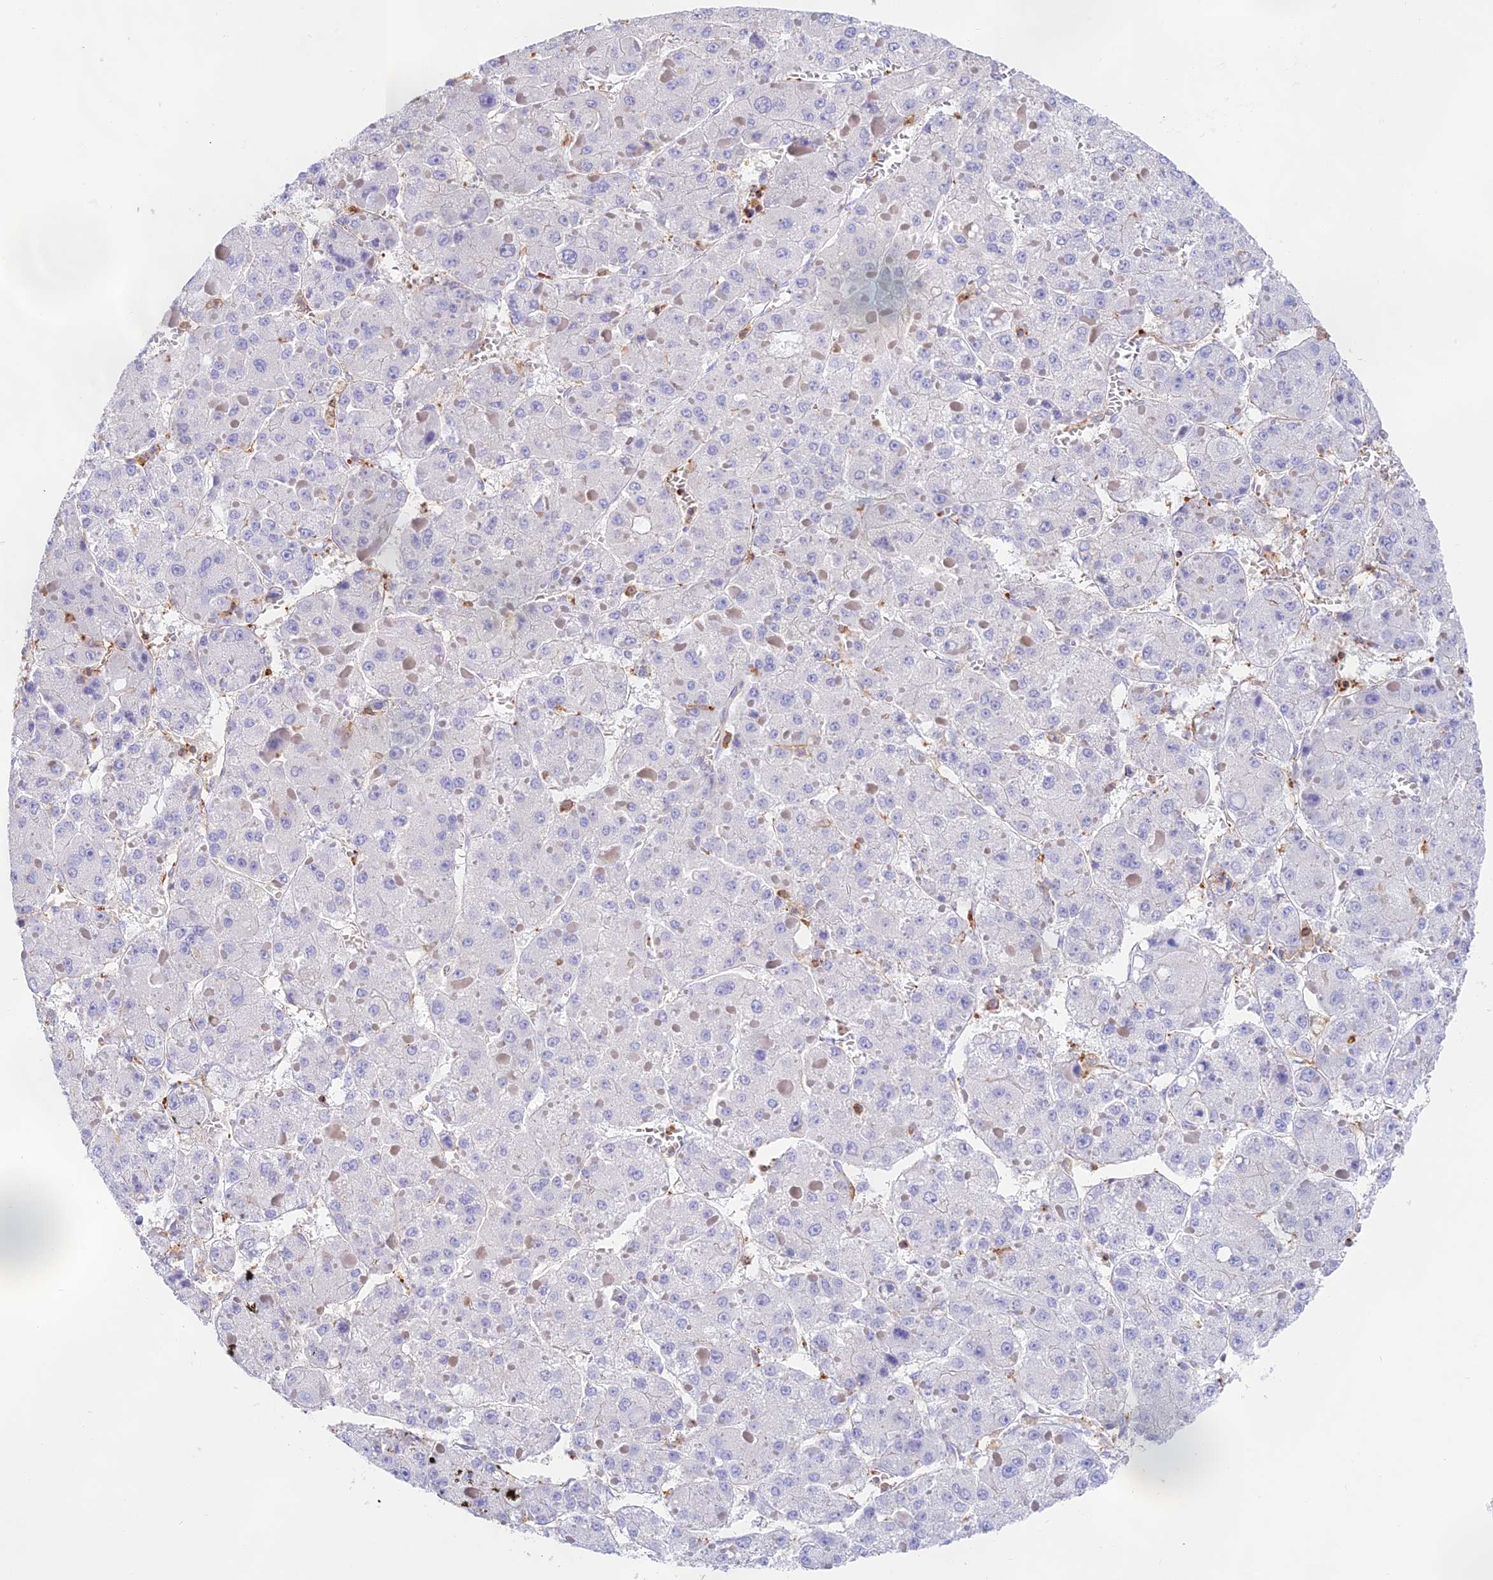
{"staining": {"intensity": "negative", "quantity": "none", "location": "none"}, "tissue": "liver cancer", "cell_type": "Tumor cells", "image_type": "cancer", "snomed": [{"axis": "morphology", "description": "Carcinoma, Hepatocellular, NOS"}, {"axis": "topography", "description": "Liver"}], "caption": "DAB (3,3'-diaminobenzidine) immunohistochemical staining of liver cancer displays no significant staining in tumor cells. (Immunohistochemistry, brightfield microscopy, high magnification).", "gene": "DENND1C", "patient": {"sex": "female", "age": 73}}